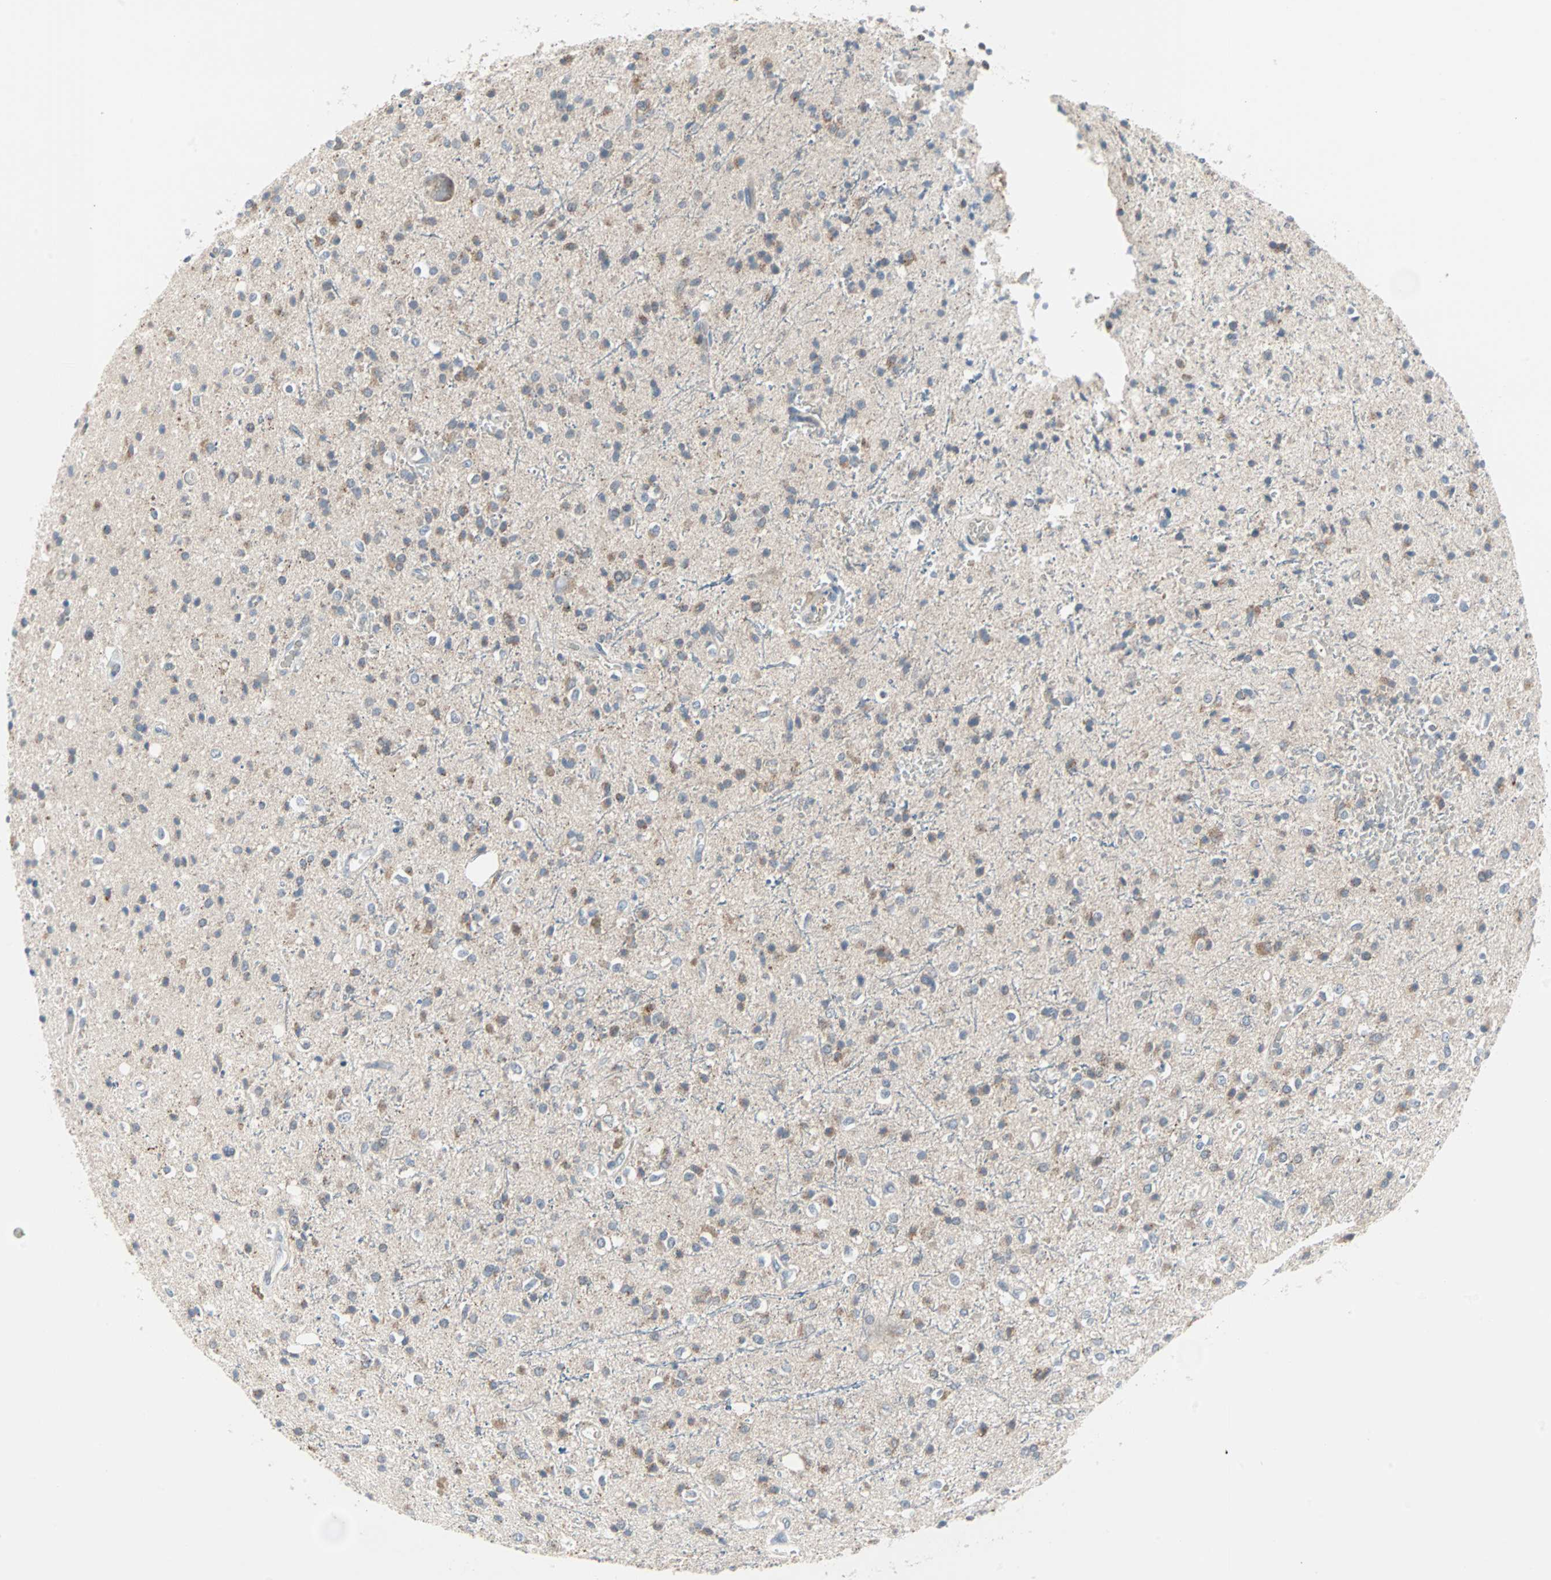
{"staining": {"intensity": "moderate", "quantity": "<25%", "location": "cytoplasmic/membranous"}, "tissue": "glioma", "cell_type": "Tumor cells", "image_type": "cancer", "snomed": [{"axis": "morphology", "description": "Glioma, malignant, High grade"}, {"axis": "topography", "description": "Brain"}], "caption": "Immunohistochemical staining of malignant high-grade glioma shows low levels of moderate cytoplasmic/membranous protein expression in about <25% of tumor cells.", "gene": "CASP3", "patient": {"sex": "male", "age": 47}}